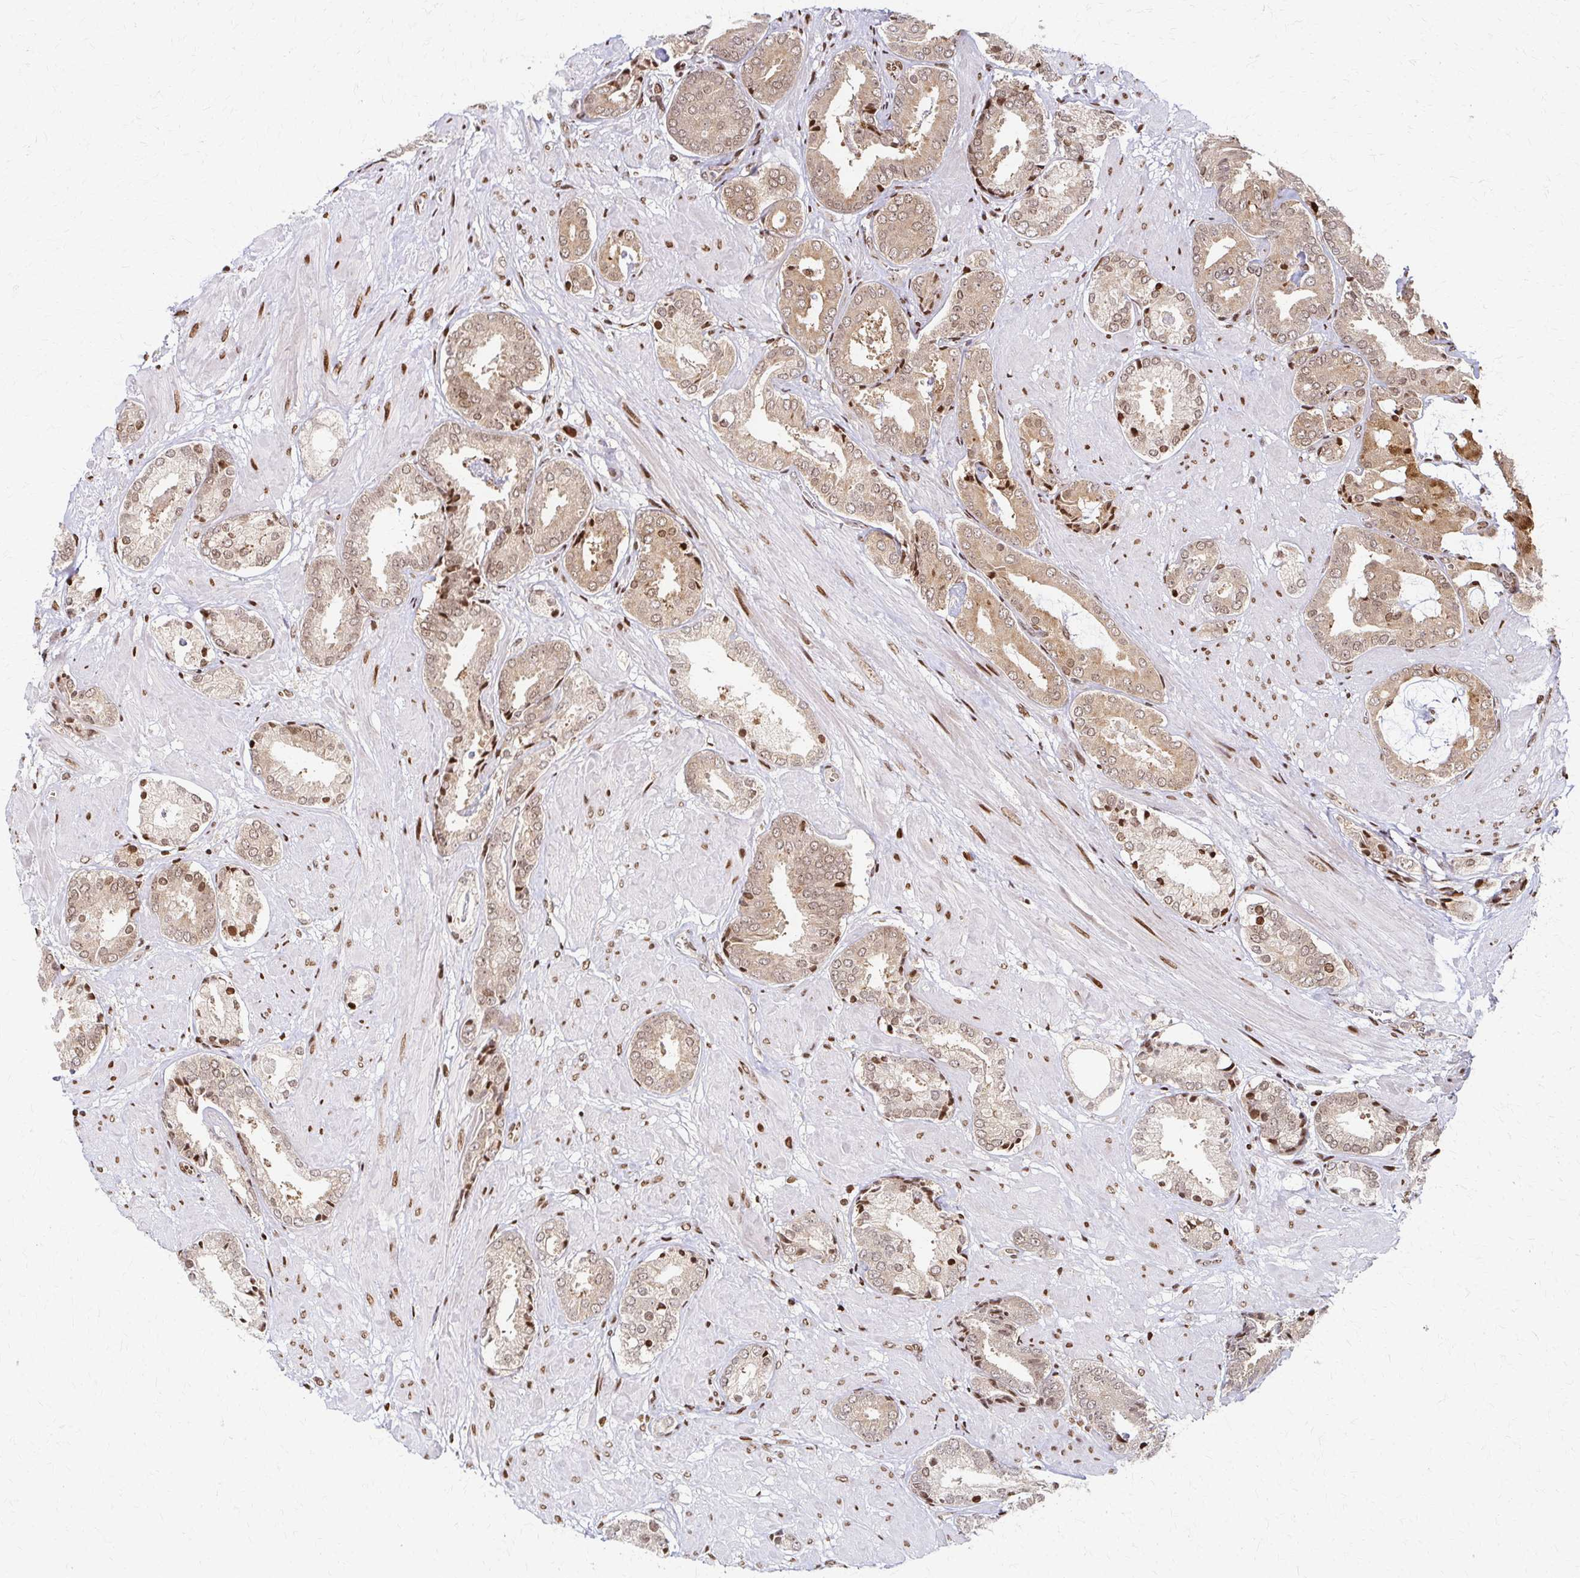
{"staining": {"intensity": "weak", "quantity": "25%-75%", "location": "cytoplasmic/membranous,nuclear"}, "tissue": "prostate cancer", "cell_type": "Tumor cells", "image_type": "cancer", "snomed": [{"axis": "morphology", "description": "Adenocarcinoma, High grade"}, {"axis": "topography", "description": "Prostate"}], "caption": "Immunohistochemical staining of human prostate adenocarcinoma (high-grade) shows weak cytoplasmic/membranous and nuclear protein expression in approximately 25%-75% of tumor cells.", "gene": "PSMD7", "patient": {"sex": "male", "age": 56}}